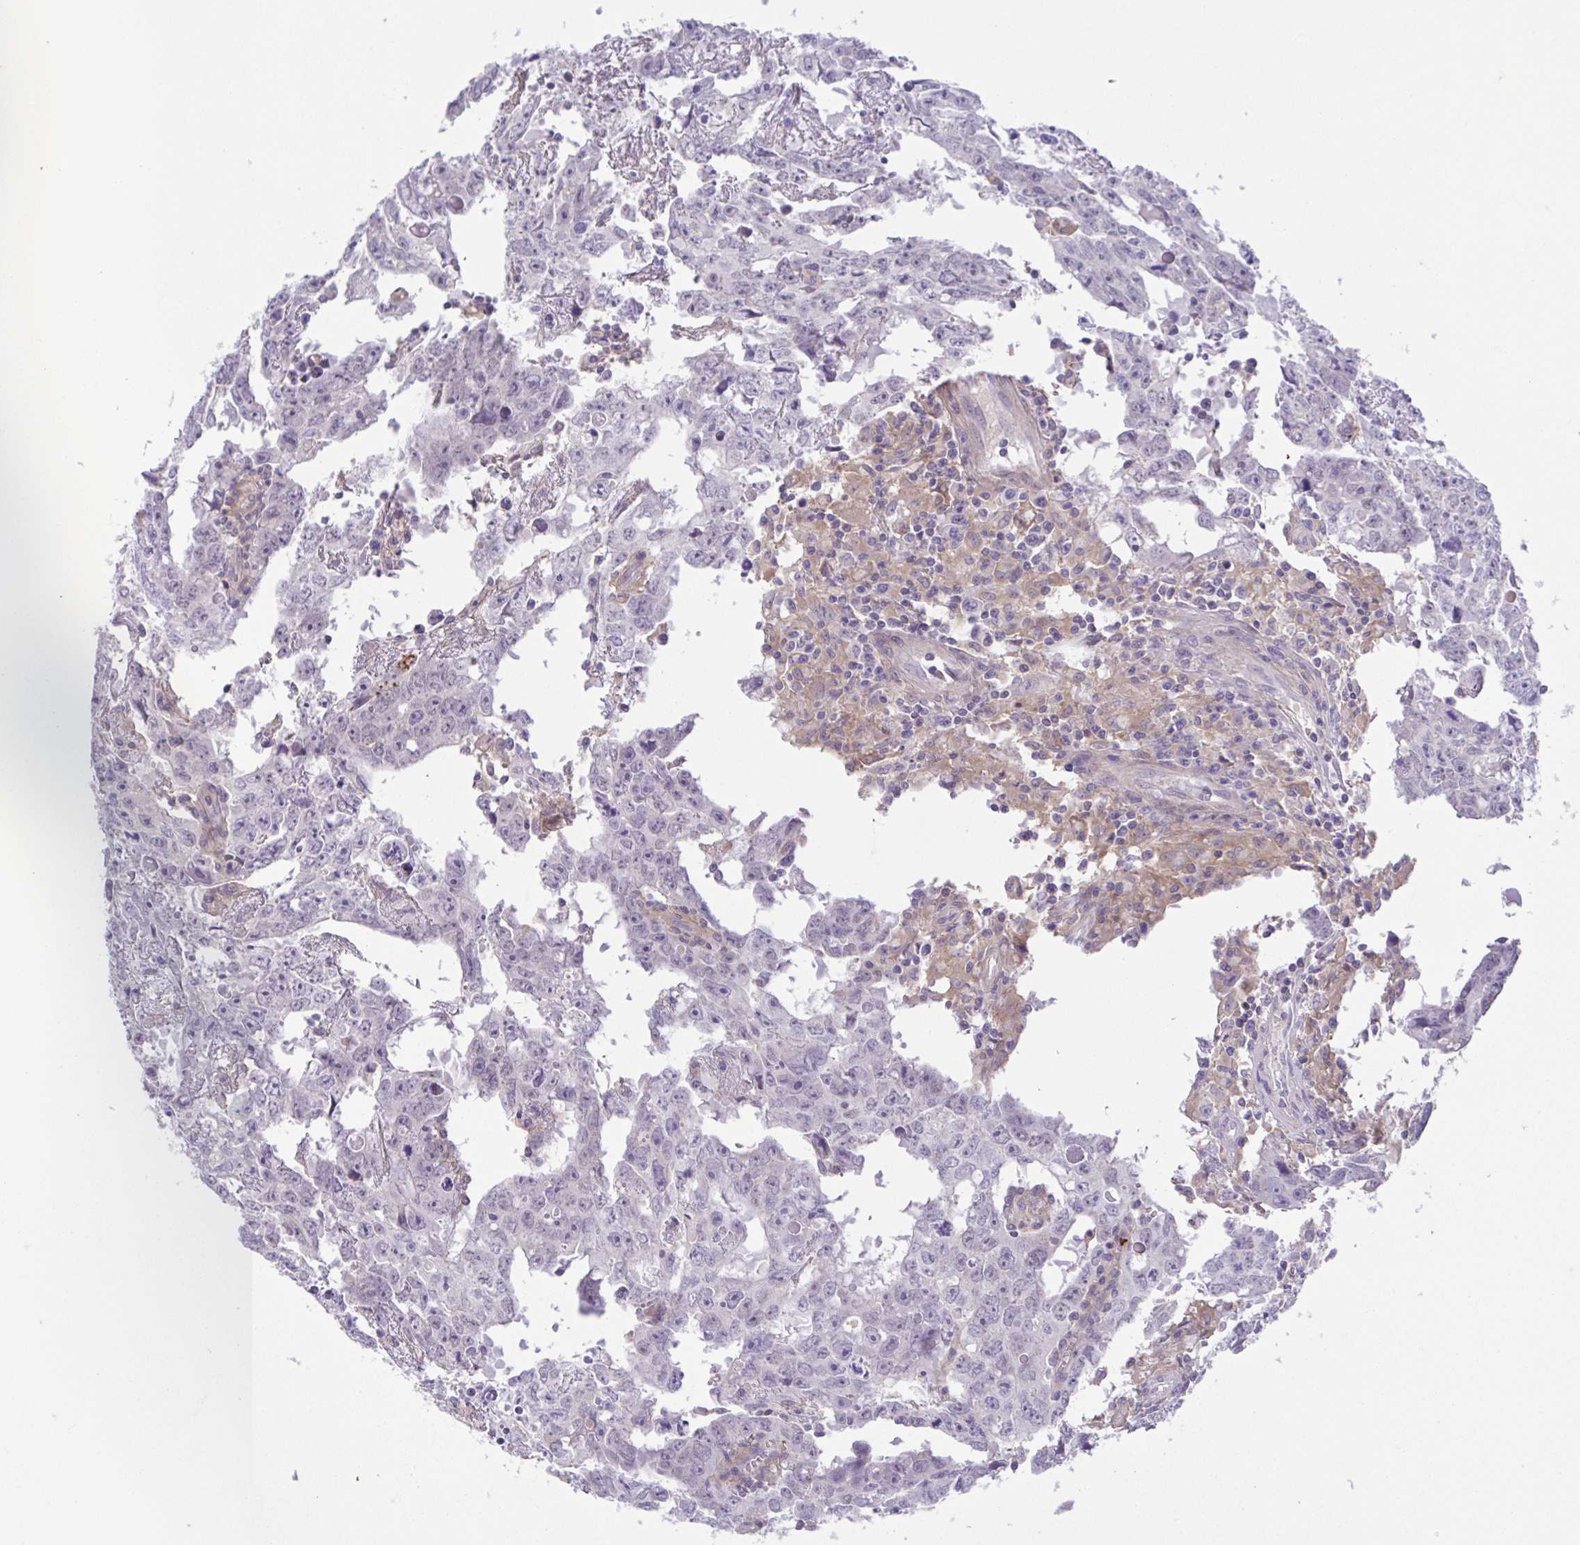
{"staining": {"intensity": "negative", "quantity": "none", "location": "none"}, "tissue": "testis cancer", "cell_type": "Tumor cells", "image_type": "cancer", "snomed": [{"axis": "morphology", "description": "Carcinoma, Embryonal, NOS"}, {"axis": "topography", "description": "Testis"}], "caption": "This is an IHC micrograph of human testis cancer. There is no positivity in tumor cells.", "gene": "PRR14L", "patient": {"sex": "male", "age": 22}}